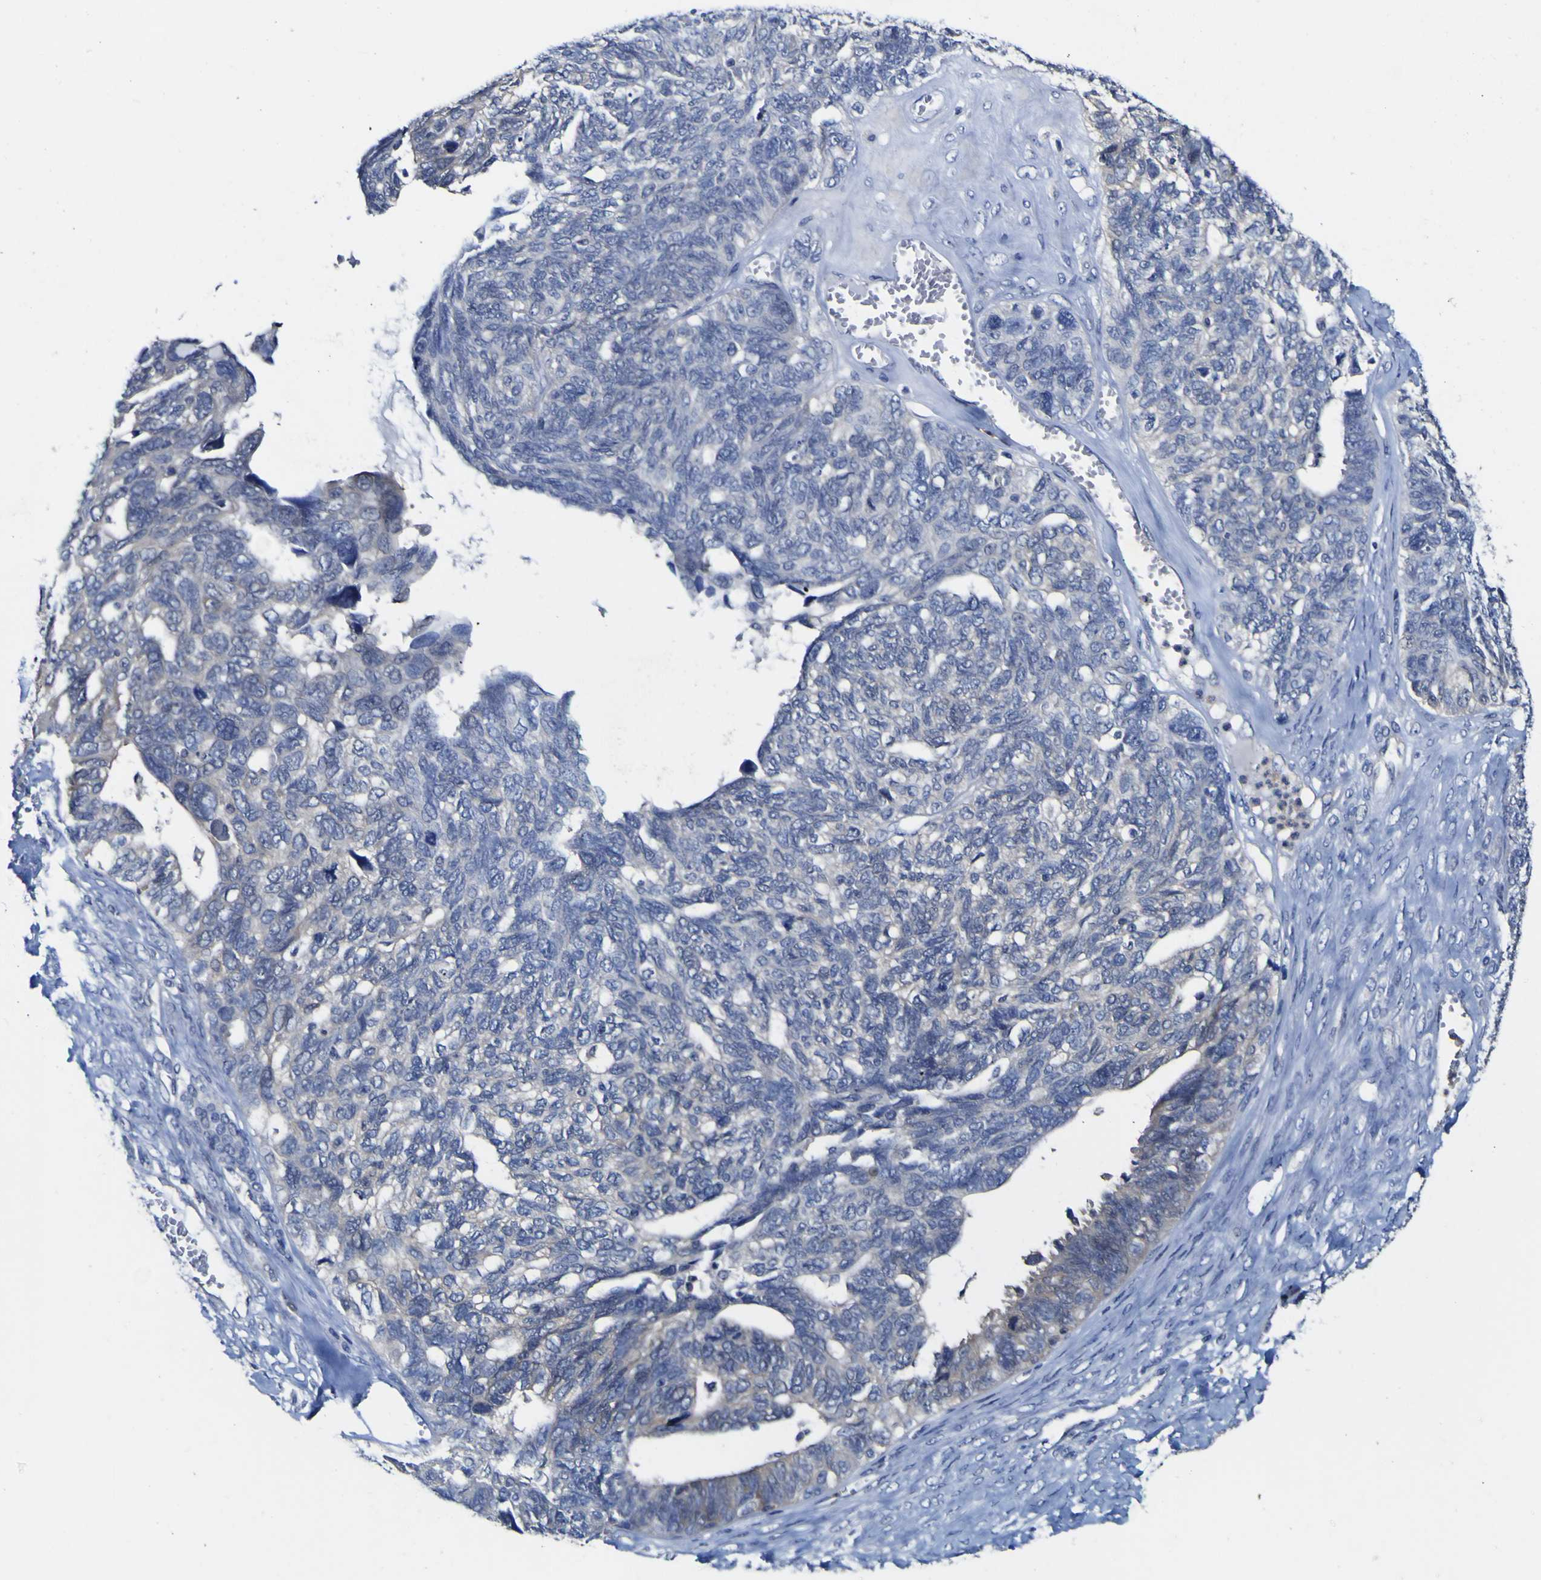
{"staining": {"intensity": "negative", "quantity": "none", "location": "none"}, "tissue": "ovarian cancer", "cell_type": "Tumor cells", "image_type": "cancer", "snomed": [{"axis": "morphology", "description": "Cystadenocarcinoma, serous, NOS"}, {"axis": "topography", "description": "Ovary"}], "caption": "Immunohistochemical staining of human serous cystadenocarcinoma (ovarian) shows no significant positivity in tumor cells. Nuclei are stained in blue.", "gene": "CASP6", "patient": {"sex": "female", "age": 79}}